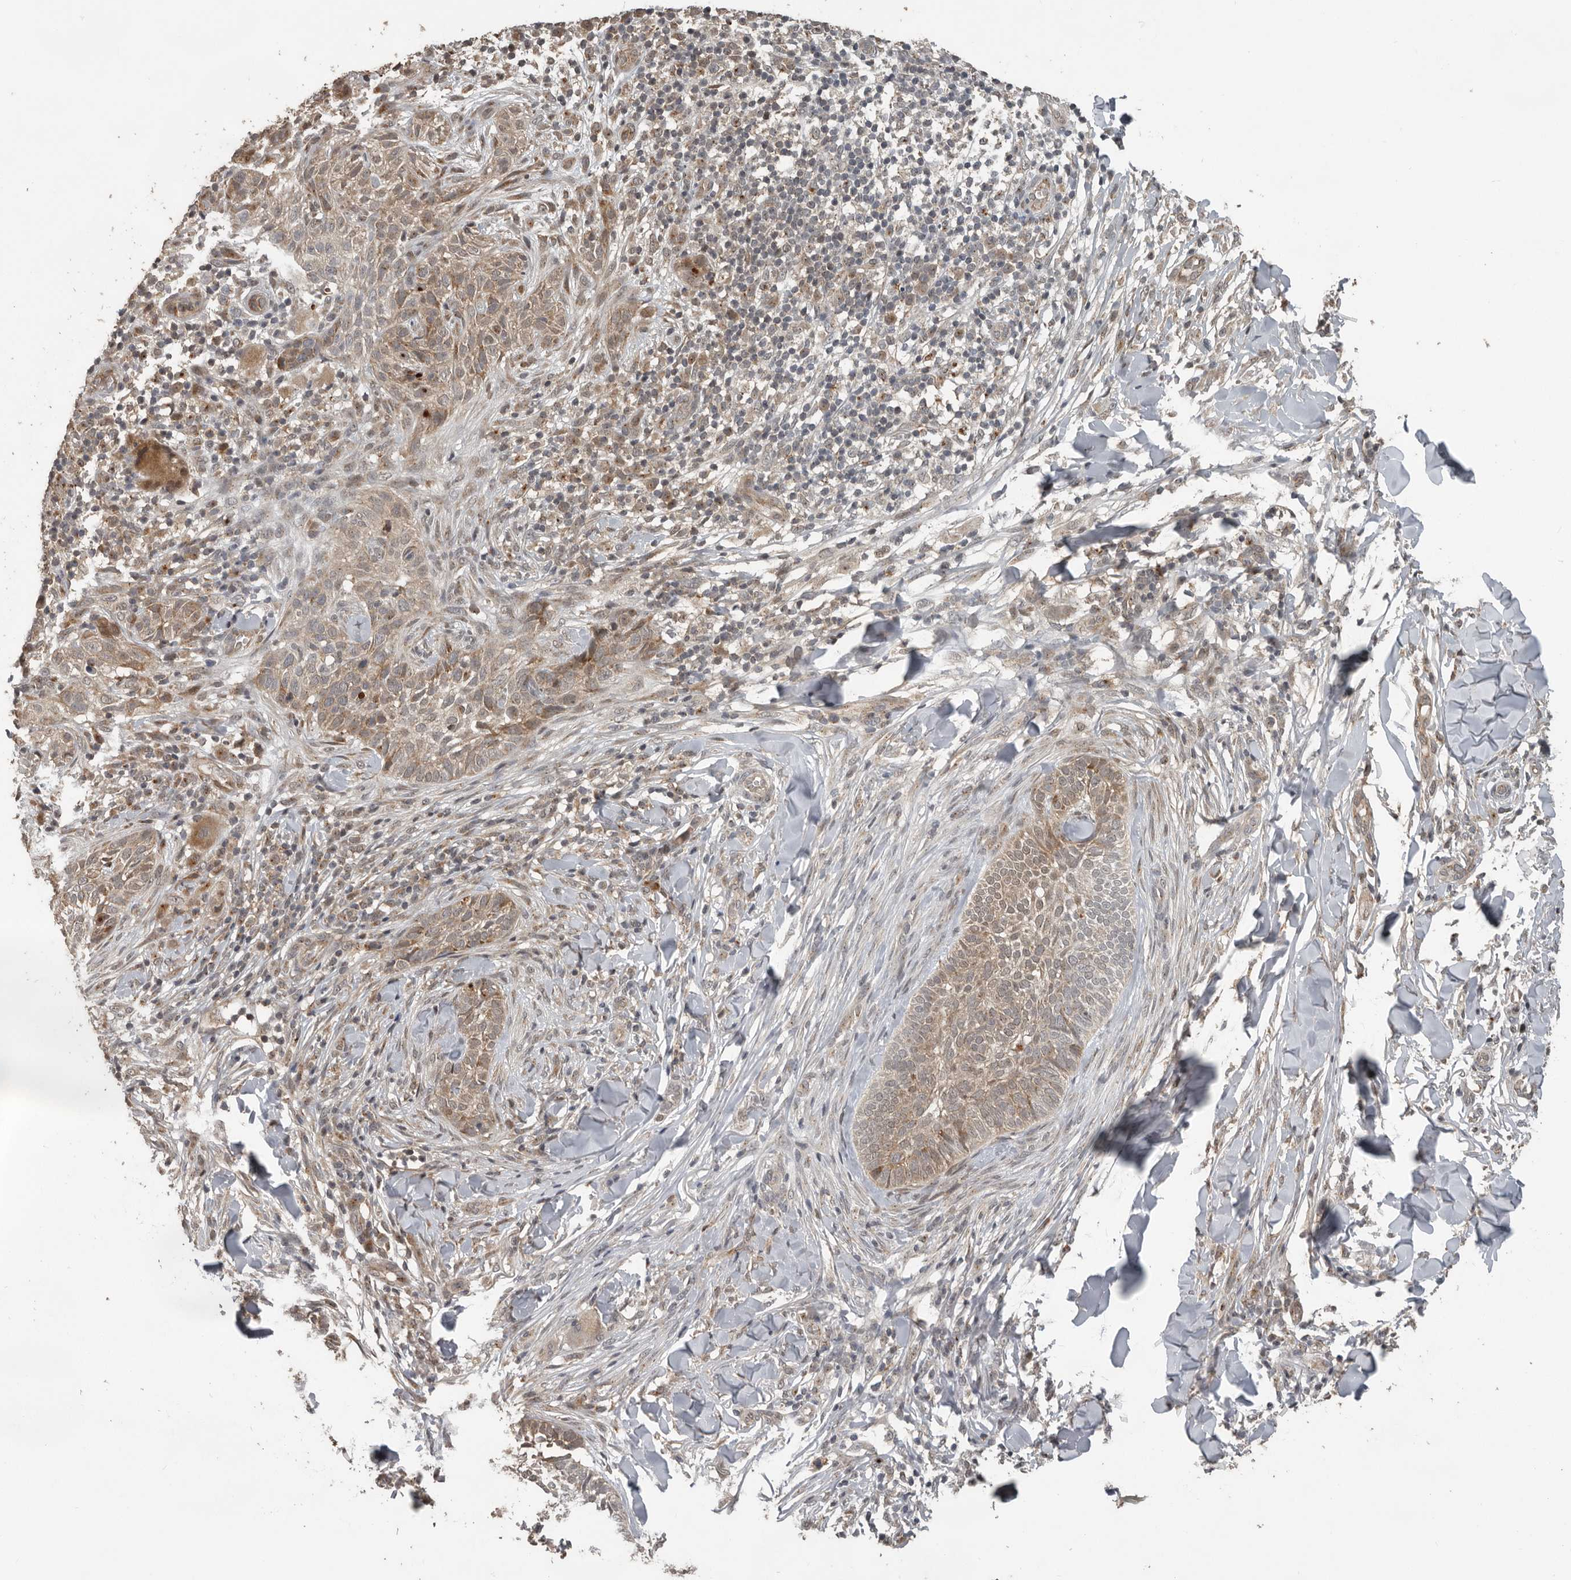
{"staining": {"intensity": "weak", "quantity": ">75%", "location": "cytoplasmic/membranous"}, "tissue": "skin cancer", "cell_type": "Tumor cells", "image_type": "cancer", "snomed": [{"axis": "morphology", "description": "Normal tissue, NOS"}, {"axis": "morphology", "description": "Basal cell carcinoma"}, {"axis": "topography", "description": "Skin"}], "caption": "Immunohistochemistry (IHC) histopathology image of human skin basal cell carcinoma stained for a protein (brown), which shows low levels of weak cytoplasmic/membranous staining in approximately >75% of tumor cells.", "gene": "CEP350", "patient": {"sex": "male", "age": 67}}